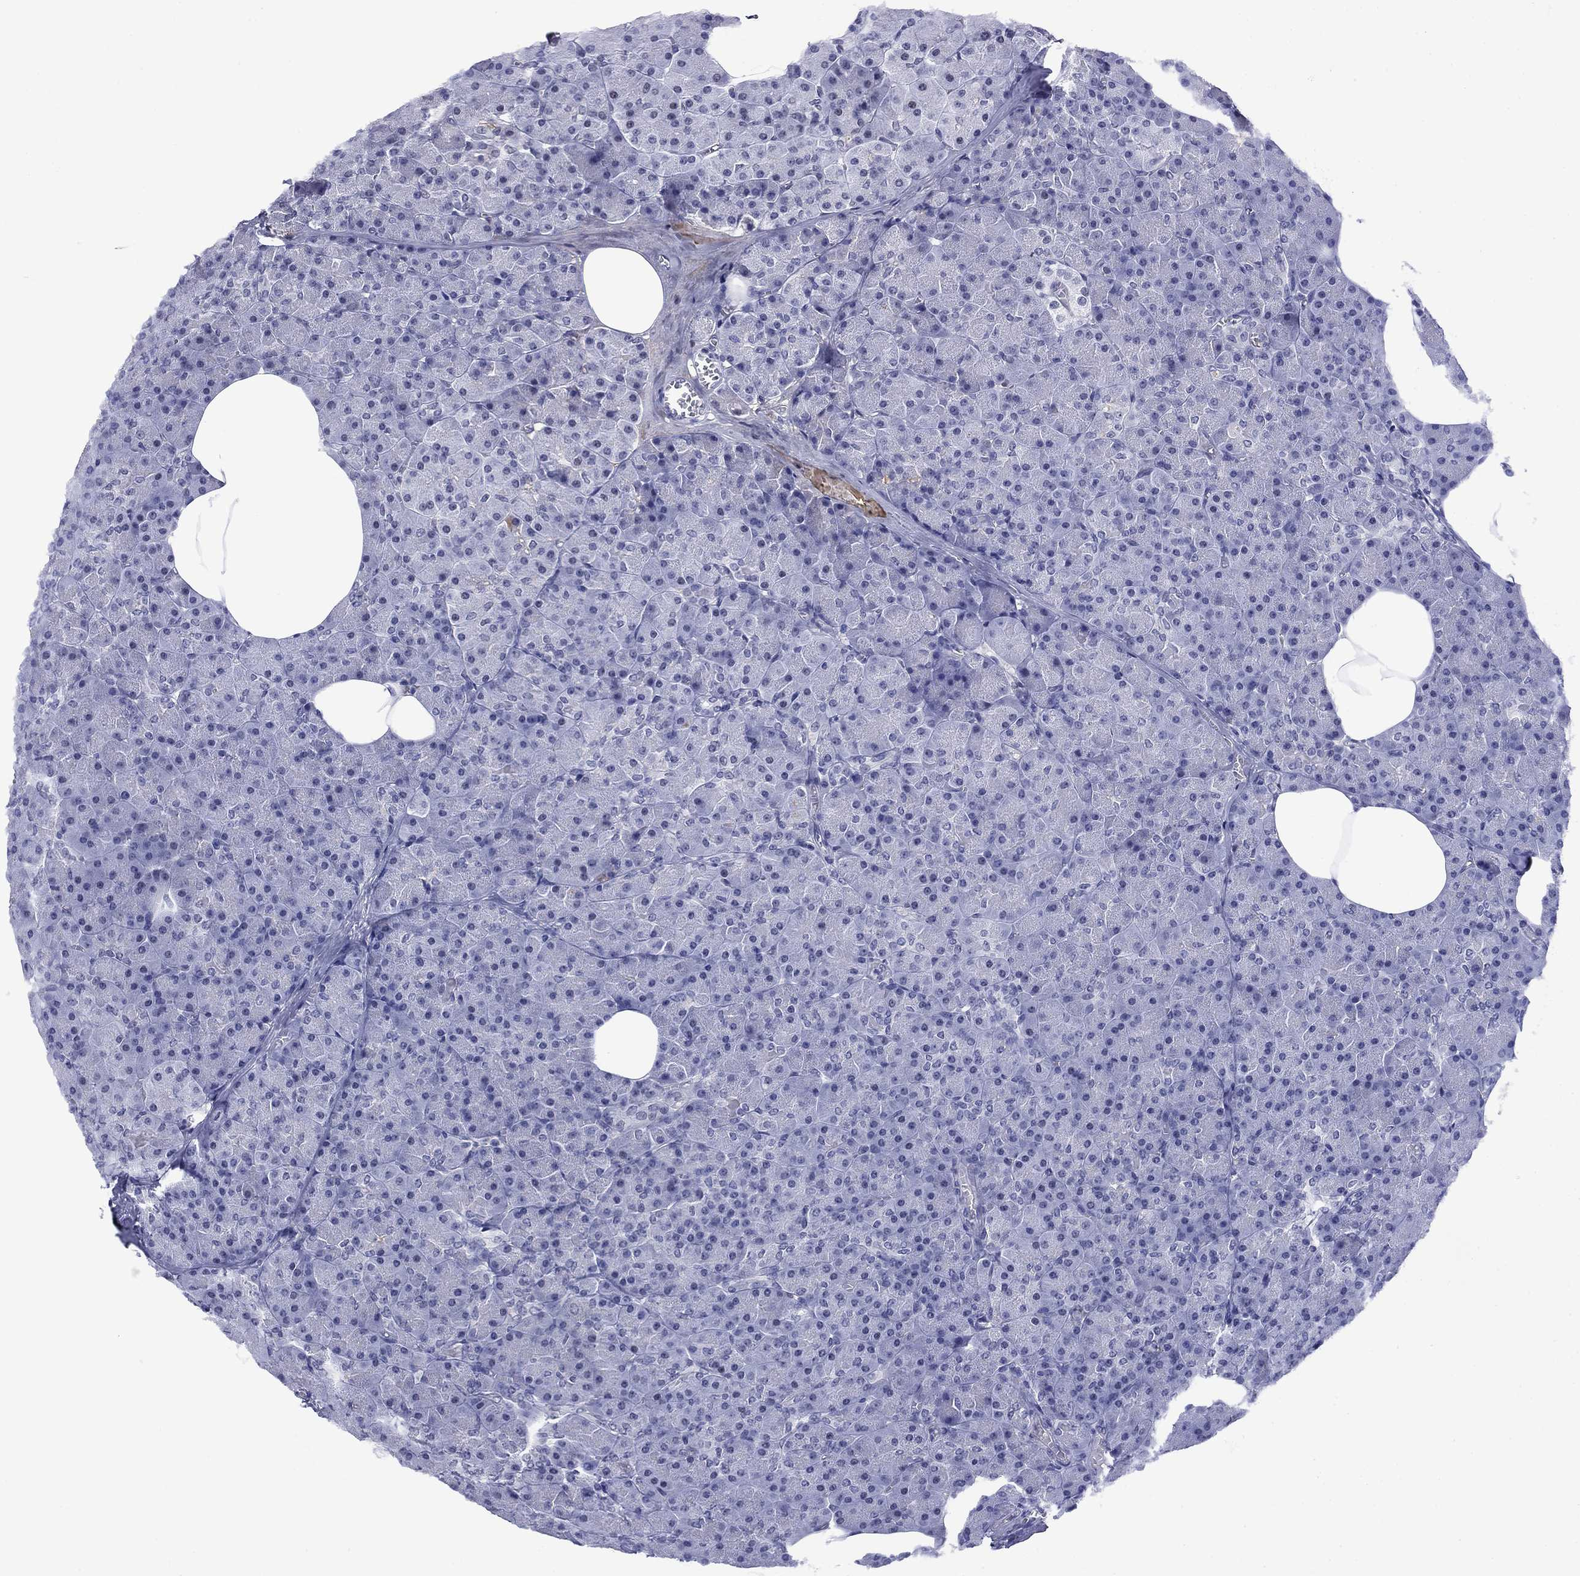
{"staining": {"intensity": "negative", "quantity": "none", "location": "none"}, "tissue": "pancreas", "cell_type": "Exocrine glandular cells", "image_type": "normal", "snomed": [{"axis": "morphology", "description": "Normal tissue, NOS"}, {"axis": "topography", "description": "Pancreas"}], "caption": "This is an immunohistochemistry micrograph of unremarkable pancreas. There is no expression in exocrine glandular cells.", "gene": "APOA2", "patient": {"sex": "female", "age": 45}}